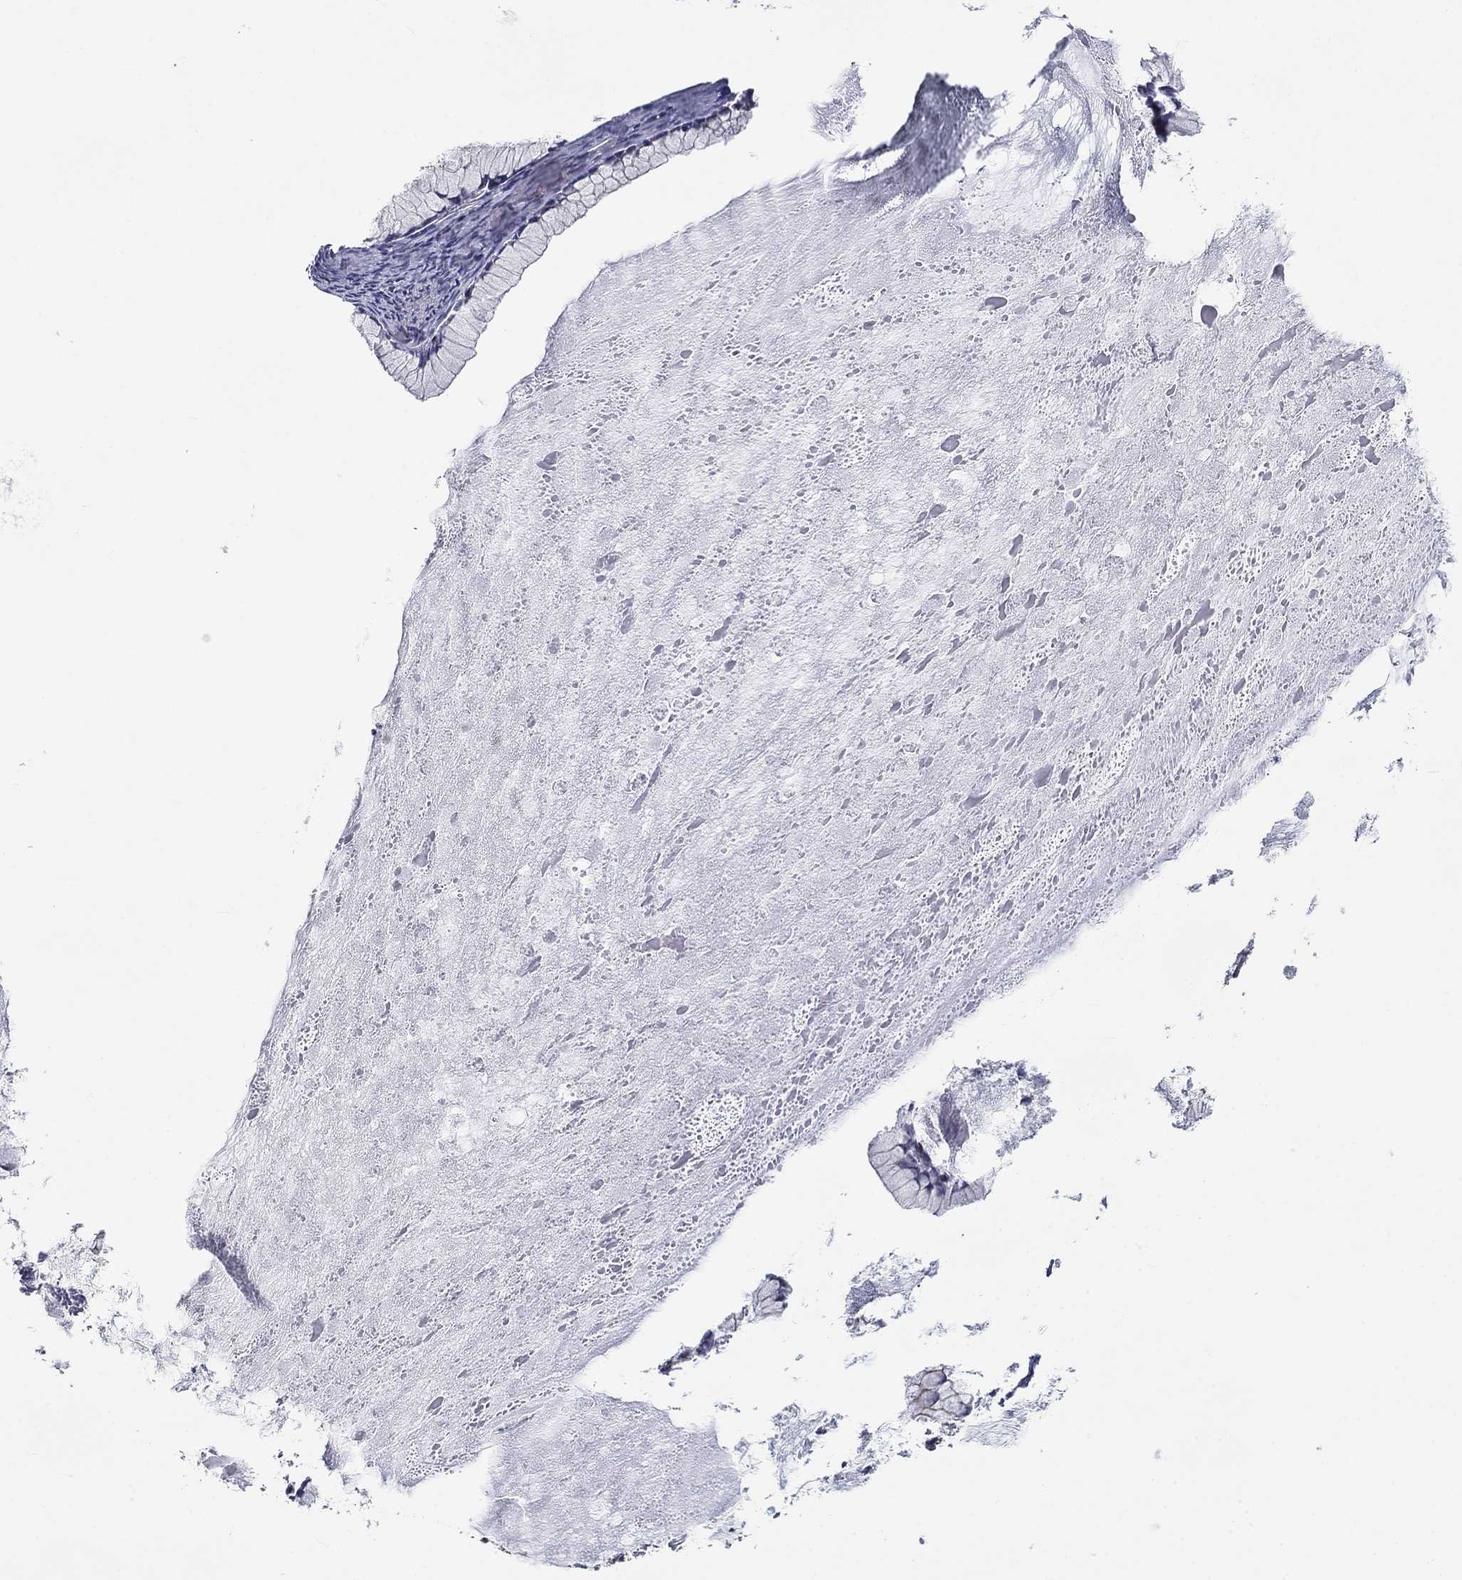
{"staining": {"intensity": "negative", "quantity": "none", "location": "none"}, "tissue": "ovarian cancer", "cell_type": "Tumor cells", "image_type": "cancer", "snomed": [{"axis": "morphology", "description": "Cystadenocarcinoma, mucinous, NOS"}, {"axis": "topography", "description": "Ovary"}], "caption": "A micrograph of human ovarian cancer (mucinous cystadenocarcinoma) is negative for staining in tumor cells. (DAB (3,3'-diaminobenzidine) IHC with hematoxylin counter stain).", "gene": "SYNC", "patient": {"sex": "female", "age": 41}}